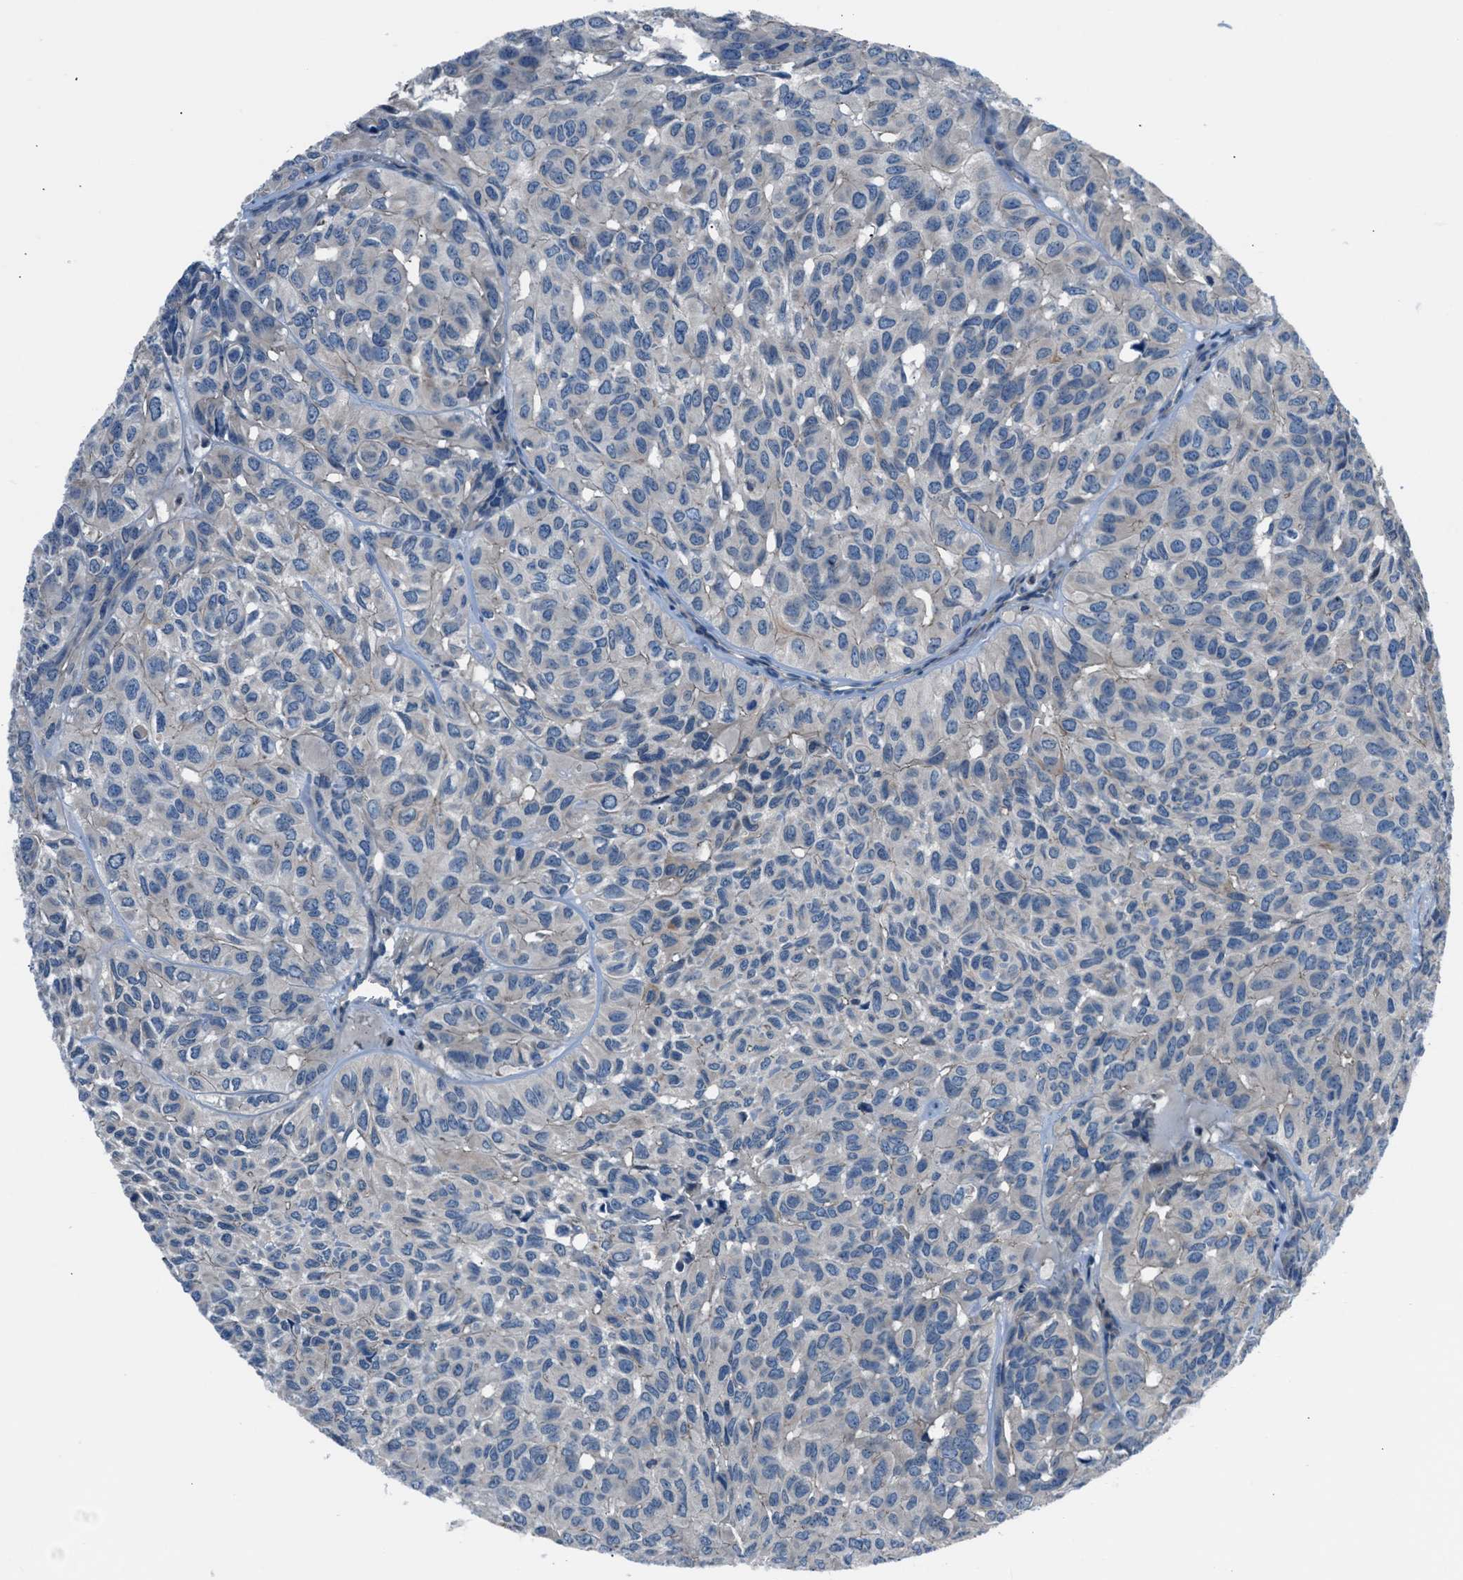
{"staining": {"intensity": "negative", "quantity": "none", "location": "none"}, "tissue": "head and neck cancer", "cell_type": "Tumor cells", "image_type": "cancer", "snomed": [{"axis": "morphology", "description": "Adenocarcinoma, NOS"}, {"axis": "topography", "description": "Salivary gland, NOS"}, {"axis": "topography", "description": "Head-Neck"}], "caption": "This is an IHC photomicrograph of head and neck cancer. There is no expression in tumor cells.", "gene": "SLC38A6", "patient": {"sex": "female", "age": 76}}